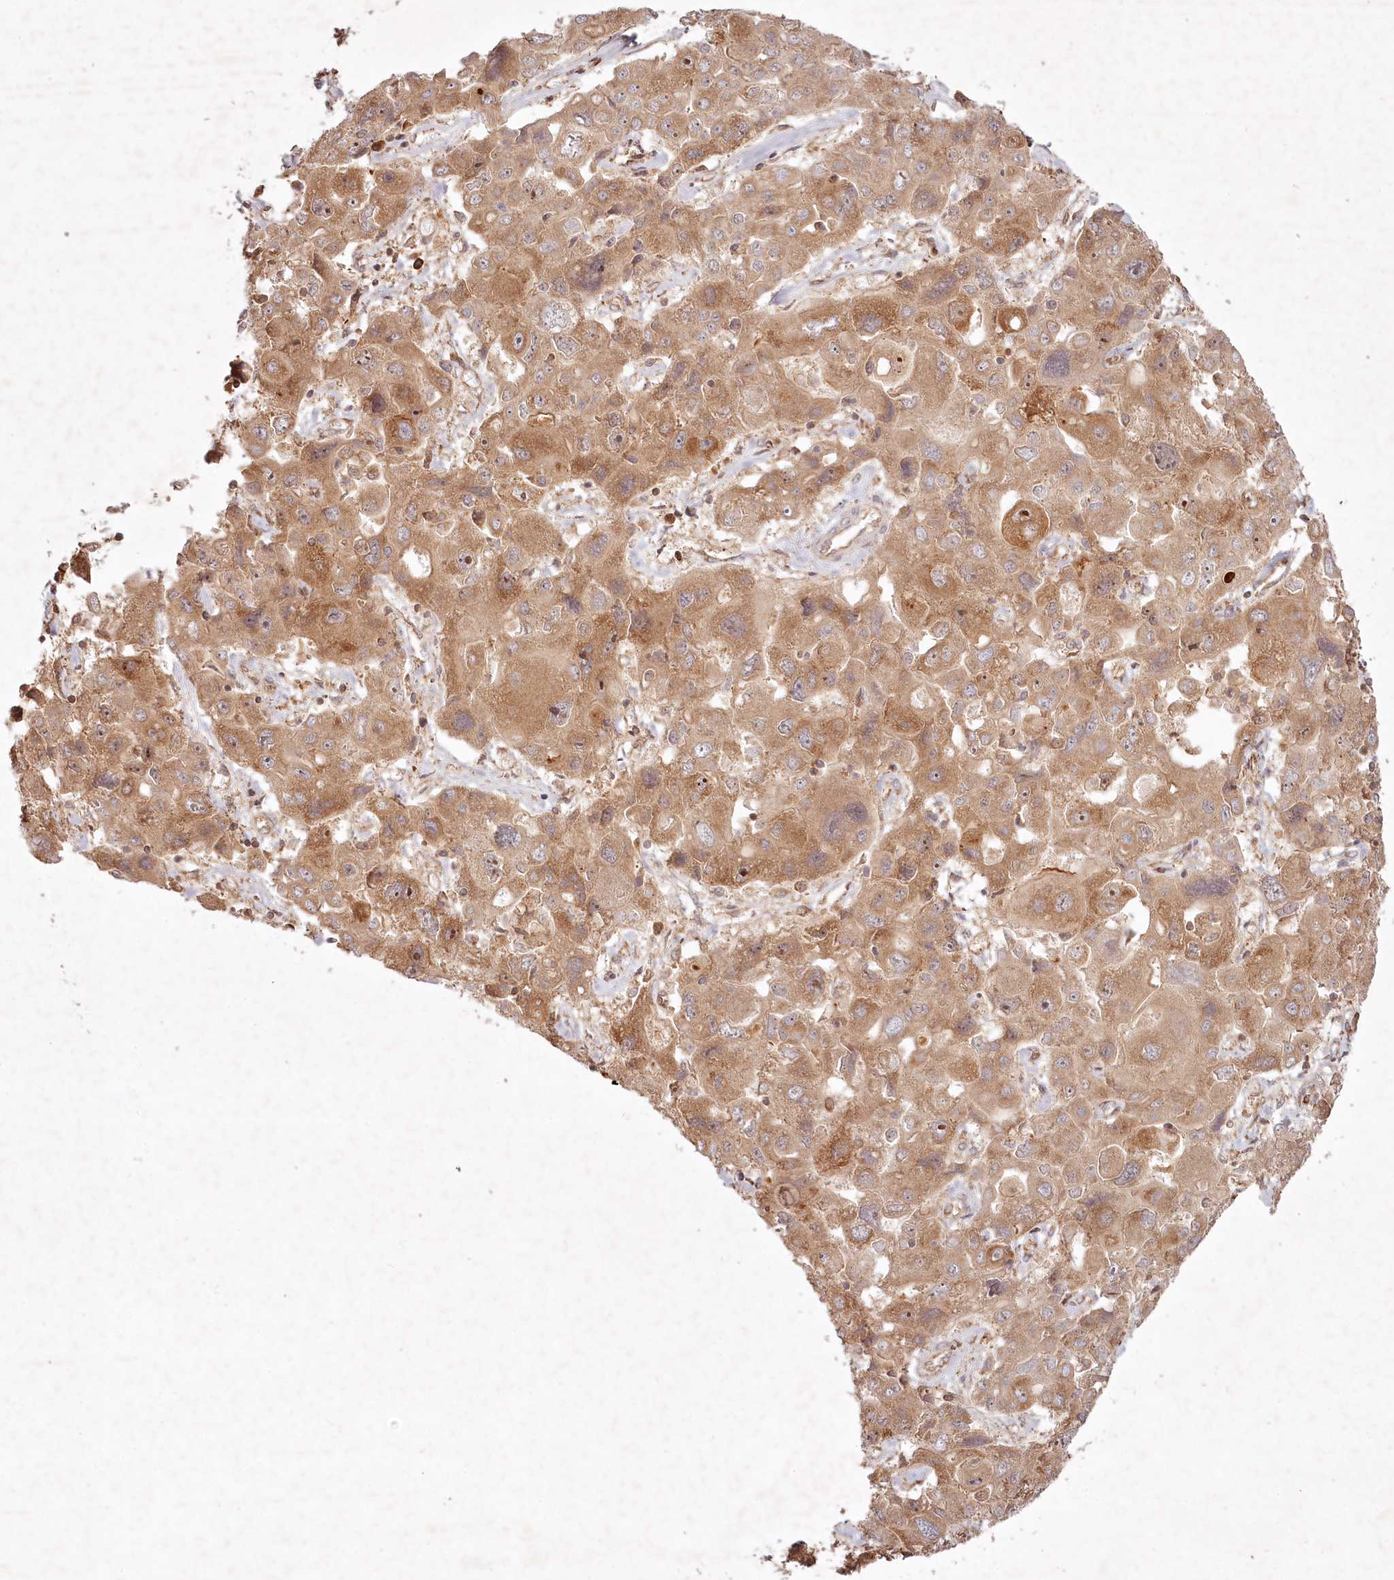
{"staining": {"intensity": "moderate", "quantity": ">75%", "location": "cytoplasmic/membranous"}, "tissue": "liver cancer", "cell_type": "Tumor cells", "image_type": "cancer", "snomed": [{"axis": "morphology", "description": "Cholangiocarcinoma"}, {"axis": "topography", "description": "Liver"}], "caption": "Protein expression analysis of cholangiocarcinoma (liver) displays moderate cytoplasmic/membranous positivity in approximately >75% of tumor cells. (IHC, brightfield microscopy, high magnification).", "gene": "TMIE", "patient": {"sex": "male", "age": 67}}